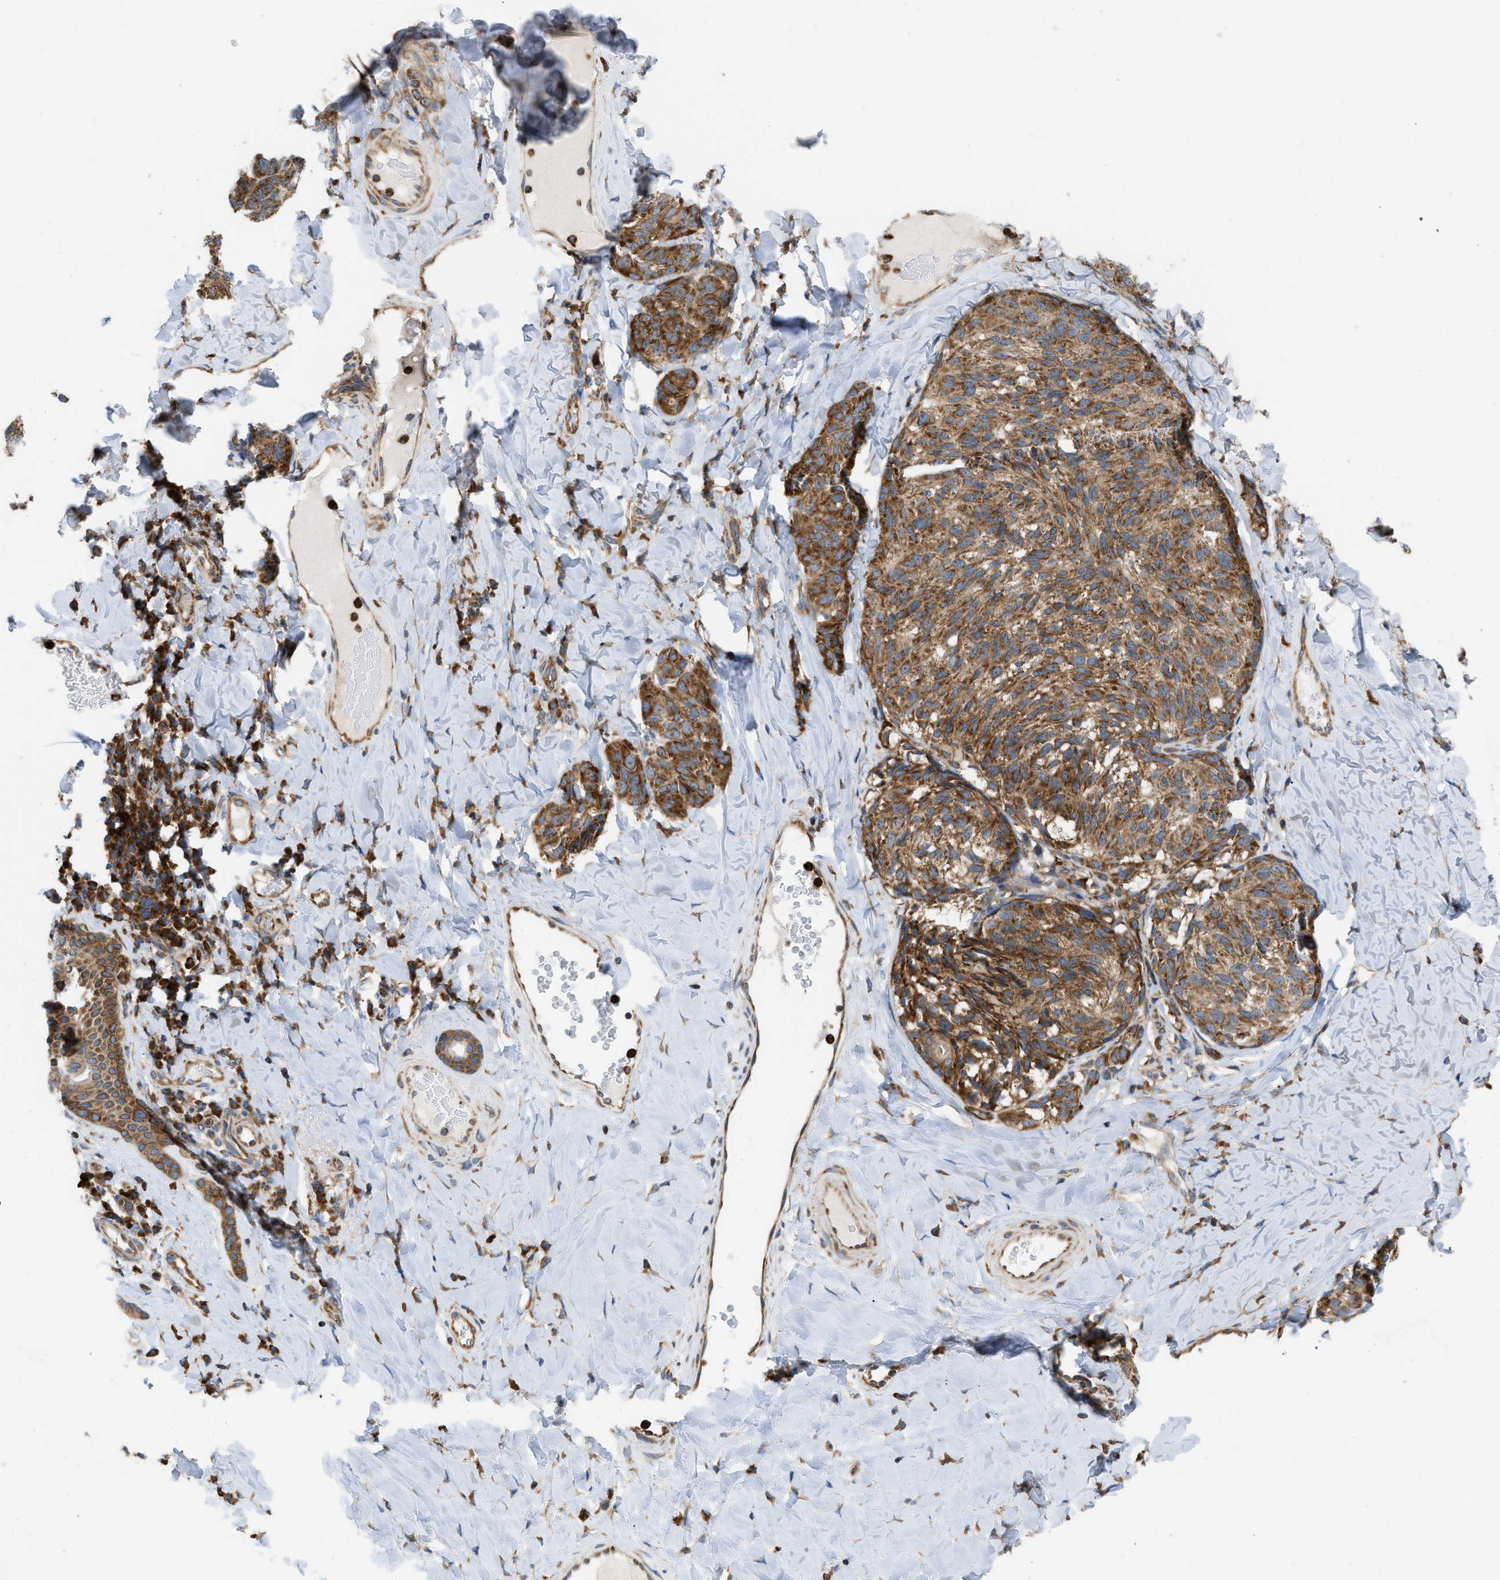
{"staining": {"intensity": "moderate", "quantity": ">75%", "location": "cytoplasmic/membranous"}, "tissue": "melanoma", "cell_type": "Tumor cells", "image_type": "cancer", "snomed": [{"axis": "morphology", "description": "Malignant melanoma, NOS"}, {"axis": "topography", "description": "Skin"}], "caption": "Protein staining demonstrates moderate cytoplasmic/membranous expression in approximately >75% of tumor cells in malignant melanoma.", "gene": "GPAT4", "patient": {"sex": "female", "age": 73}}